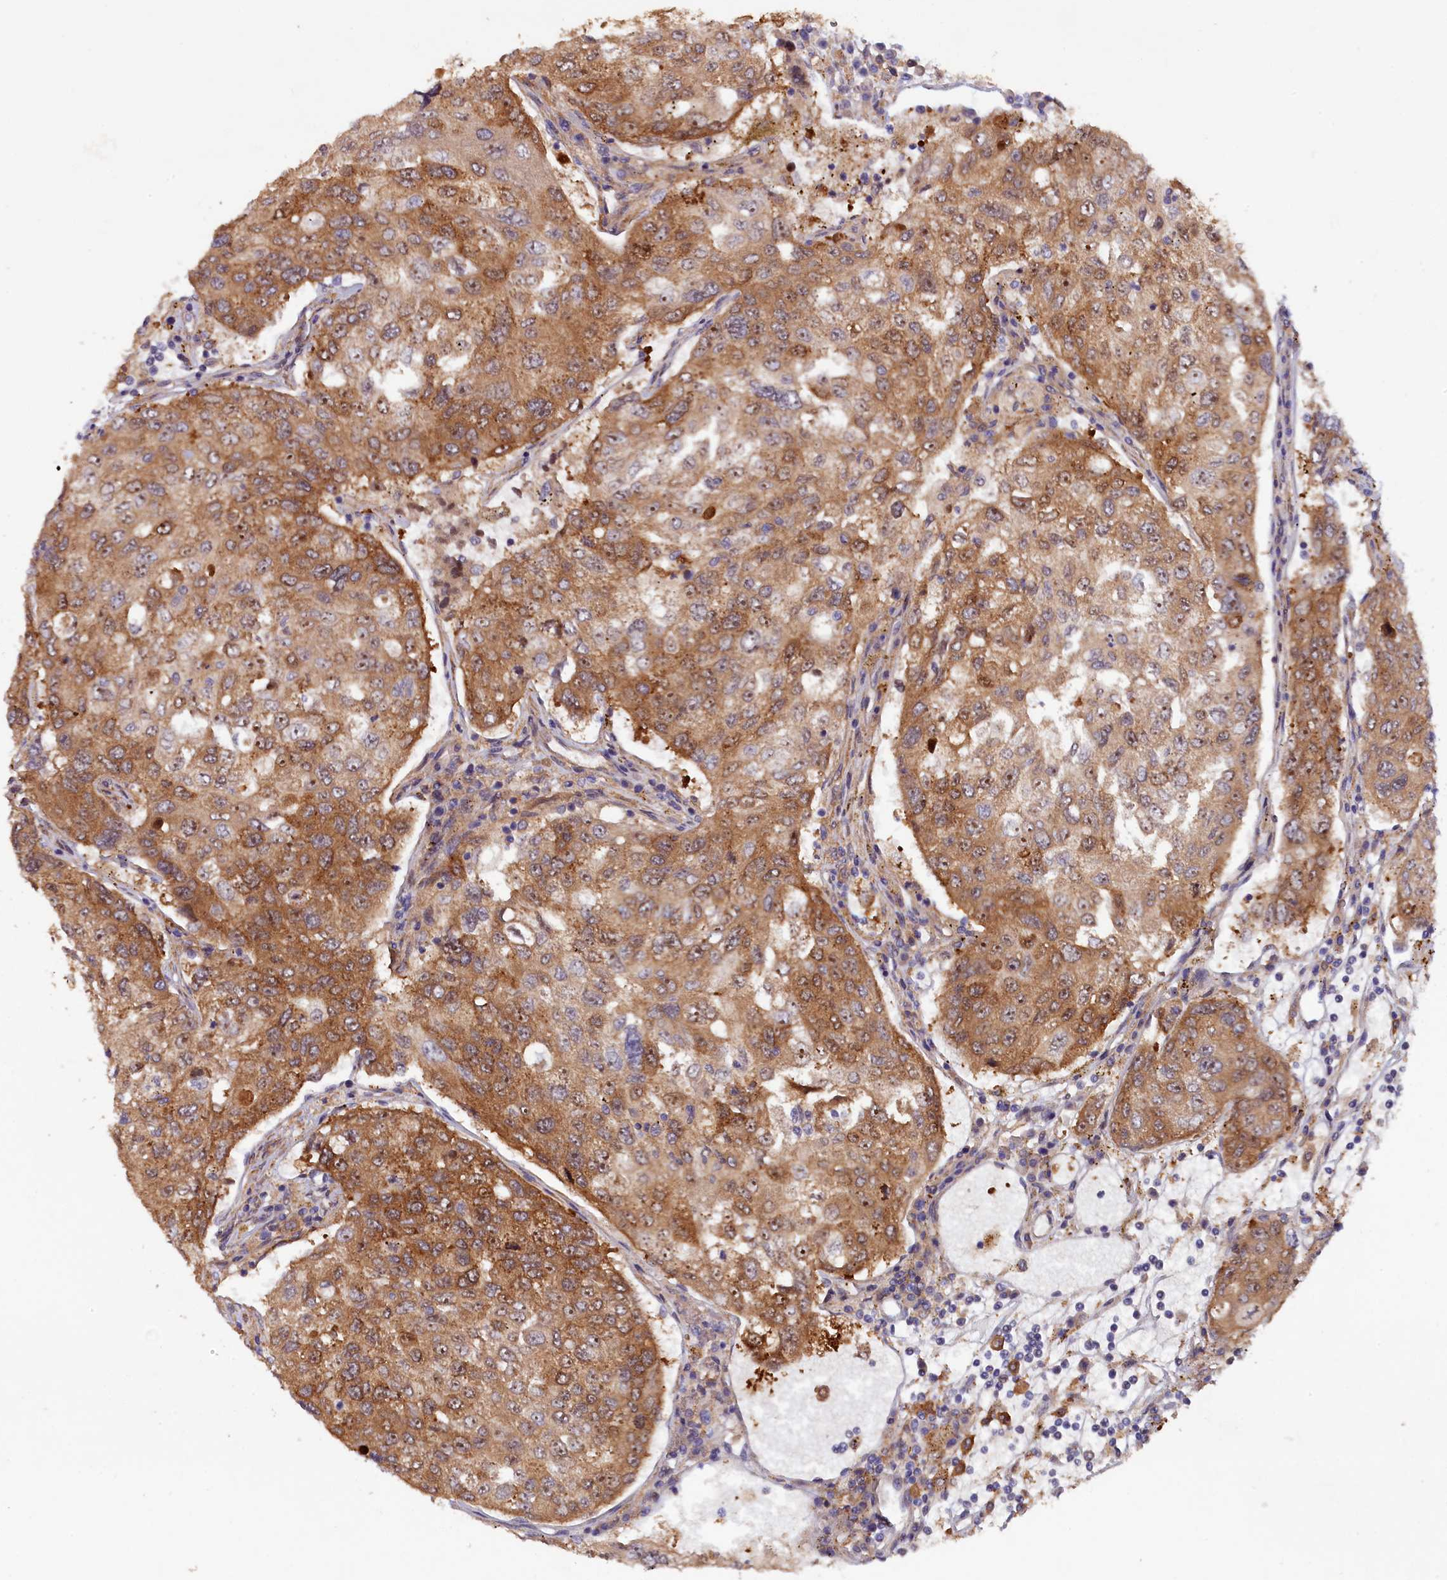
{"staining": {"intensity": "moderate", "quantity": ">75%", "location": "cytoplasmic/membranous"}, "tissue": "urothelial cancer", "cell_type": "Tumor cells", "image_type": "cancer", "snomed": [{"axis": "morphology", "description": "Urothelial carcinoma, High grade"}, {"axis": "topography", "description": "Lymph node"}, {"axis": "topography", "description": "Urinary bladder"}], "caption": "Human urothelial carcinoma (high-grade) stained with a brown dye displays moderate cytoplasmic/membranous positive expression in approximately >75% of tumor cells.", "gene": "FERMT1", "patient": {"sex": "male", "age": 51}}